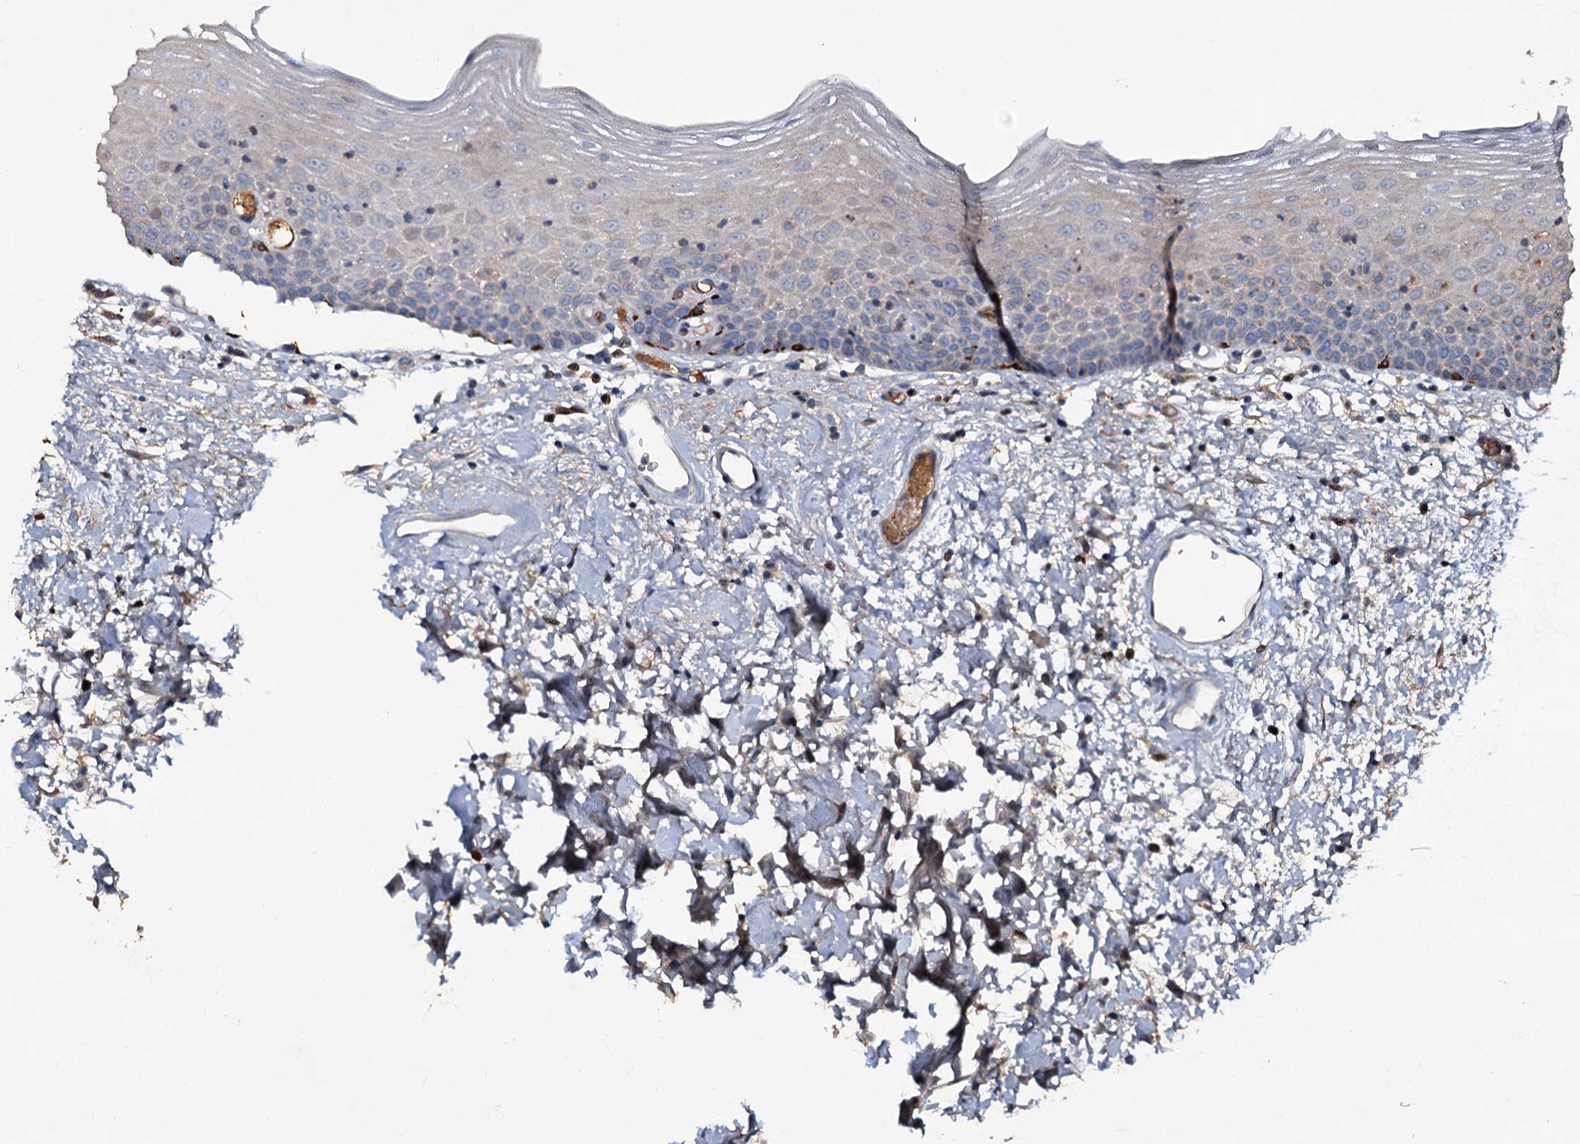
{"staining": {"intensity": "negative", "quantity": "none", "location": "none"}, "tissue": "oral mucosa", "cell_type": "Squamous epithelial cells", "image_type": "normal", "snomed": [{"axis": "morphology", "description": "Normal tissue, NOS"}, {"axis": "topography", "description": "Oral tissue"}], "caption": "This photomicrograph is of normal oral mucosa stained with IHC to label a protein in brown with the nuclei are counter-stained blue. There is no positivity in squamous epithelial cells.", "gene": "LYG2", "patient": {"sex": "male", "age": 74}}